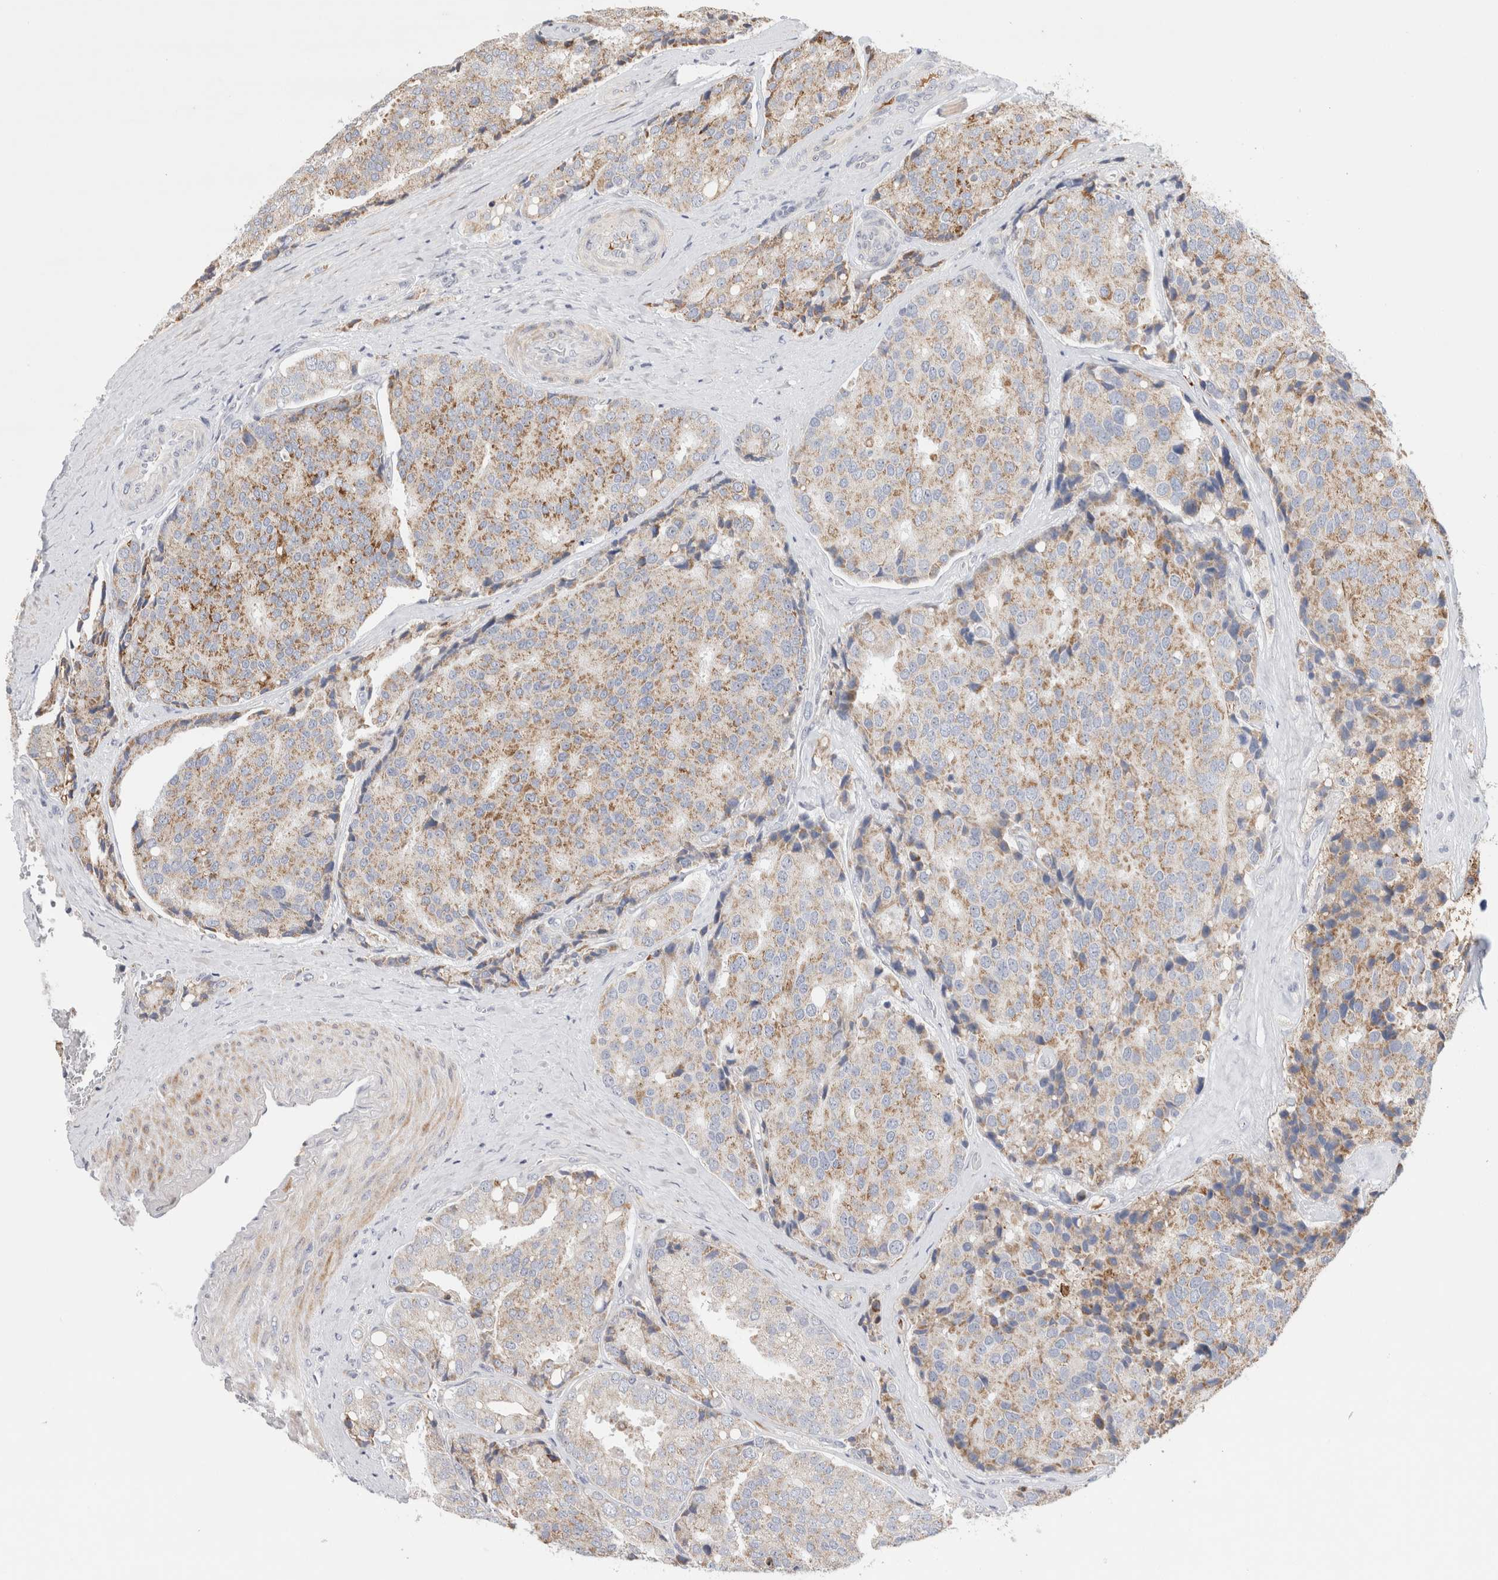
{"staining": {"intensity": "moderate", "quantity": "25%-75%", "location": "cytoplasmic/membranous"}, "tissue": "prostate cancer", "cell_type": "Tumor cells", "image_type": "cancer", "snomed": [{"axis": "morphology", "description": "Adenocarcinoma, High grade"}, {"axis": "topography", "description": "Prostate"}], "caption": "Prostate cancer tissue reveals moderate cytoplasmic/membranous staining in approximately 25%-75% of tumor cells Immunohistochemistry (ihc) stains the protein of interest in brown and the nuclei are stained blue.", "gene": "ECHDC2", "patient": {"sex": "male", "age": 50}}